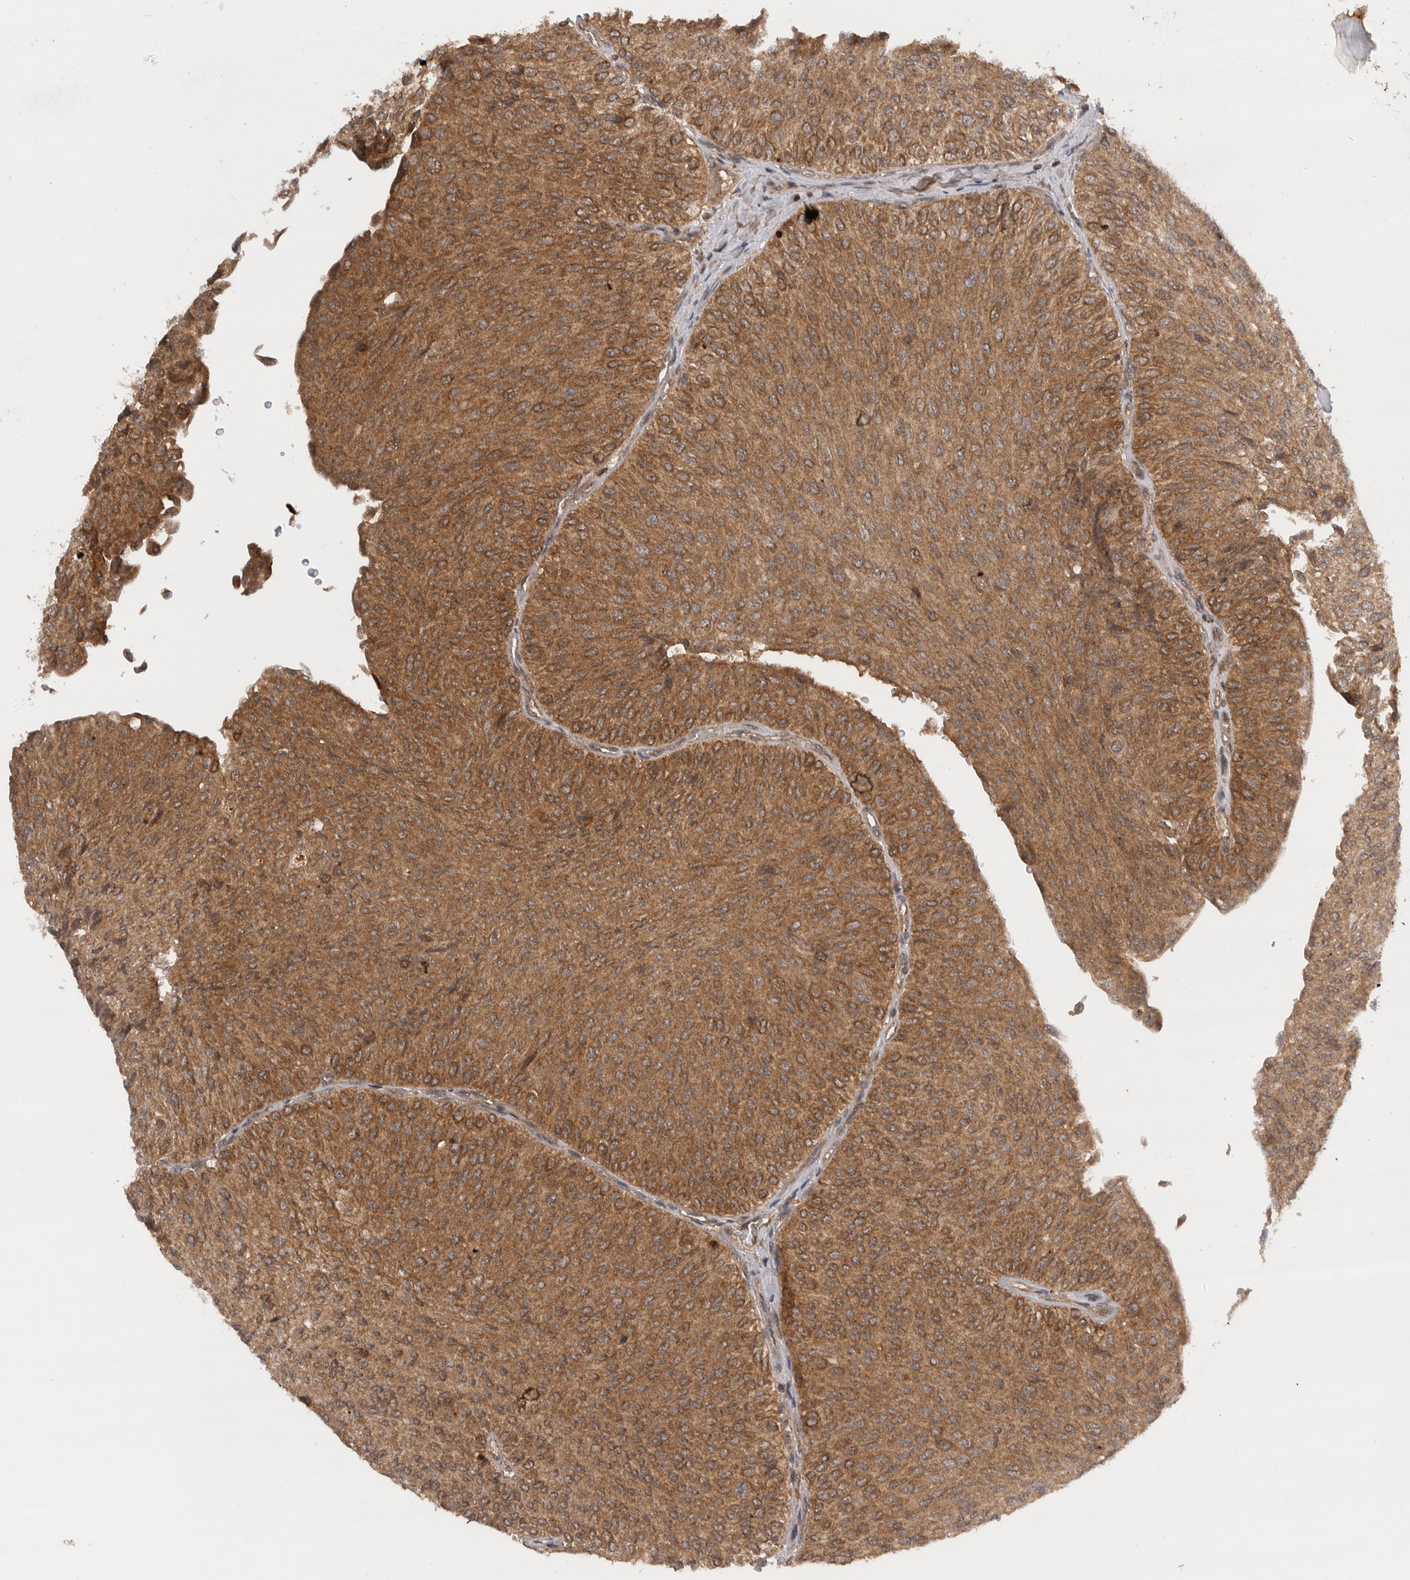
{"staining": {"intensity": "moderate", "quantity": ">75%", "location": "cytoplasmic/membranous"}, "tissue": "urothelial cancer", "cell_type": "Tumor cells", "image_type": "cancer", "snomed": [{"axis": "morphology", "description": "Urothelial carcinoma, Low grade"}, {"axis": "topography", "description": "Urinary bladder"}], "caption": "The micrograph reveals a brown stain indicating the presence of a protein in the cytoplasmic/membranous of tumor cells in urothelial carcinoma (low-grade). Ihc stains the protein of interest in brown and the nuclei are stained blue.", "gene": "PRDX4", "patient": {"sex": "male", "age": 78}}